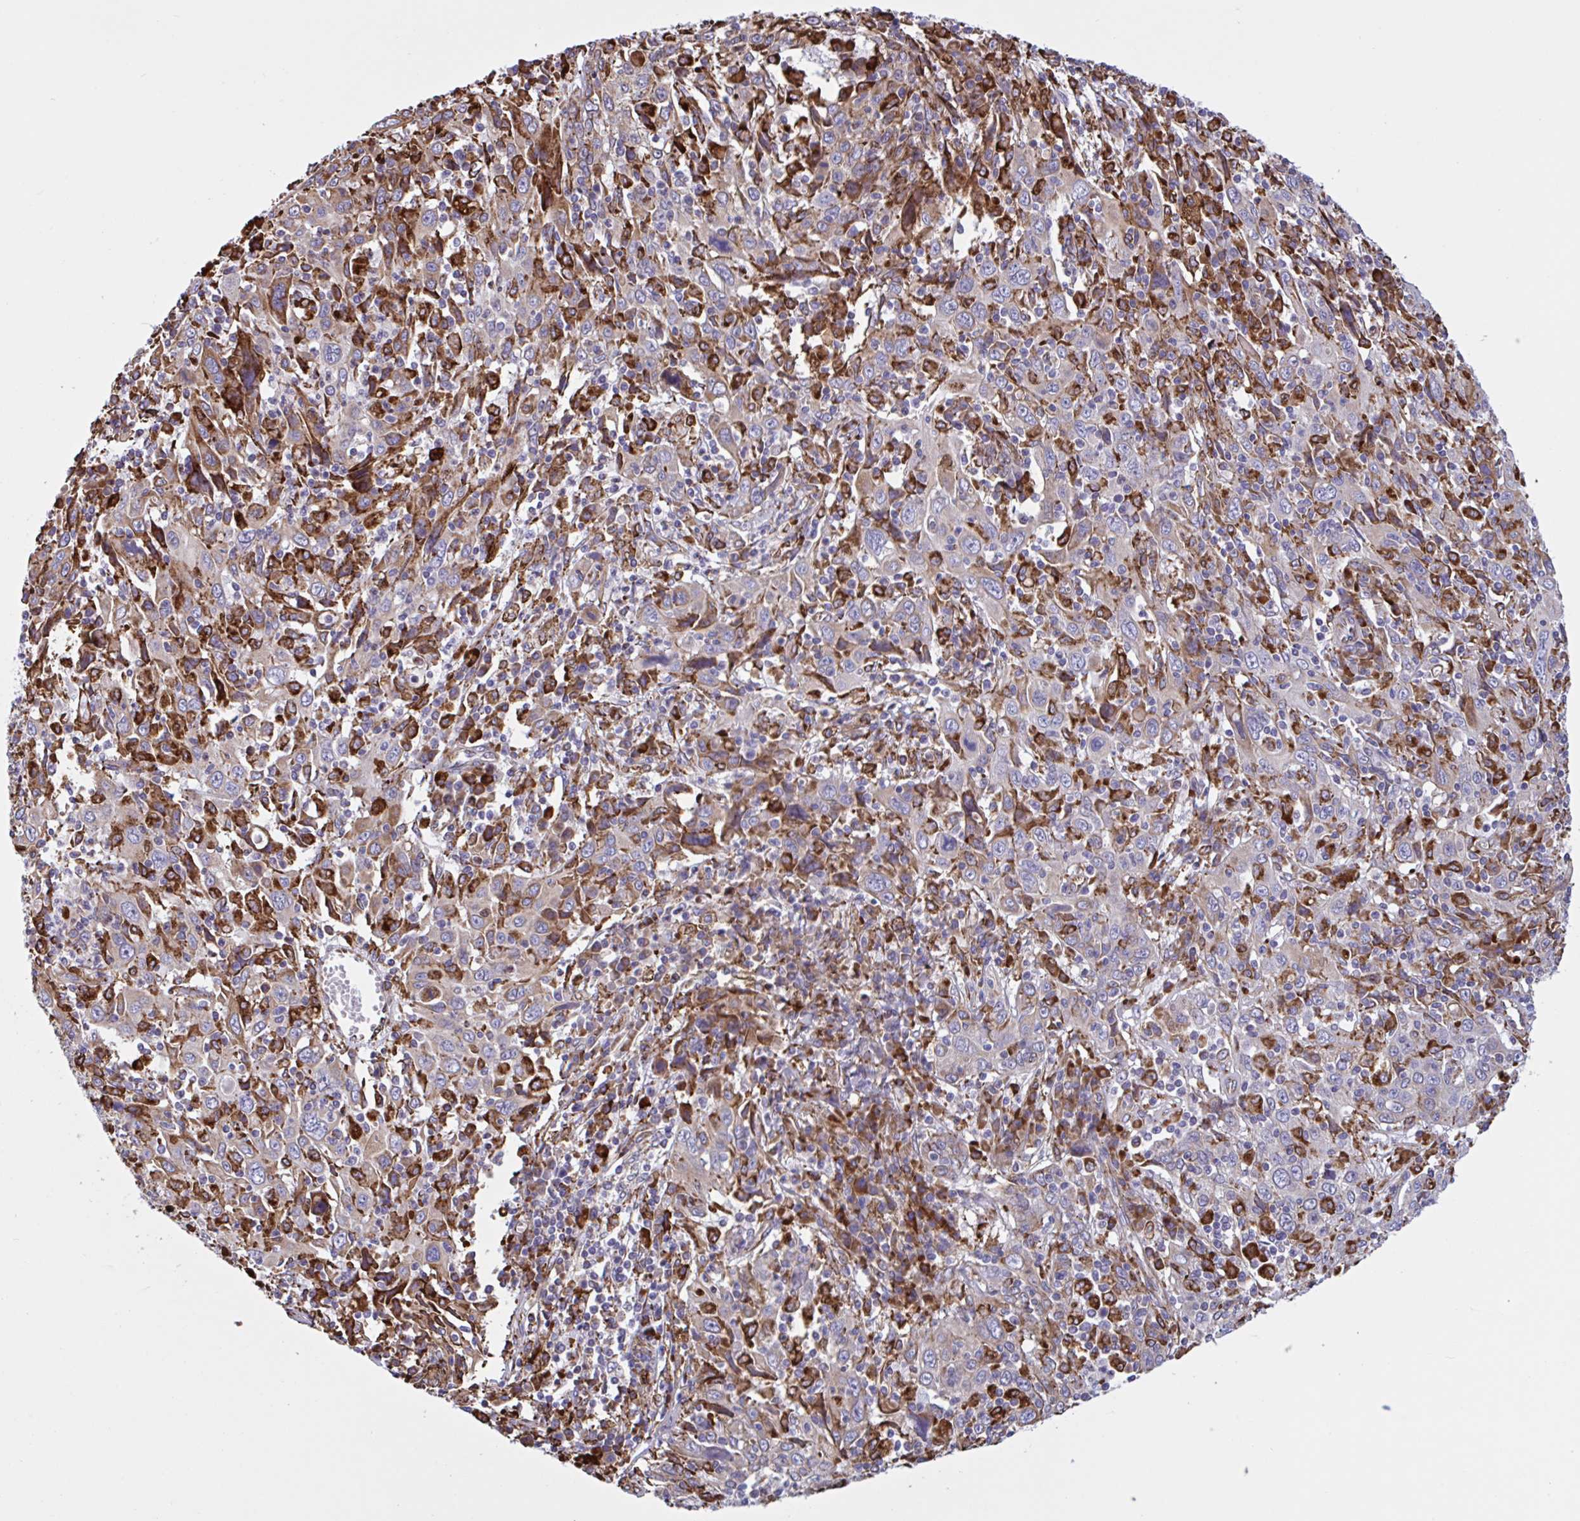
{"staining": {"intensity": "moderate", "quantity": "25%-75%", "location": "cytoplasmic/membranous"}, "tissue": "cervical cancer", "cell_type": "Tumor cells", "image_type": "cancer", "snomed": [{"axis": "morphology", "description": "Squamous cell carcinoma, NOS"}, {"axis": "topography", "description": "Cervix"}], "caption": "IHC (DAB (3,3'-diaminobenzidine)) staining of human cervical cancer exhibits moderate cytoplasmic/membranous protein positivity in approximately 25%-75% of tumor cells.", "gene": "PEAK3", "patient": {"sex": "female", "age": 46}}